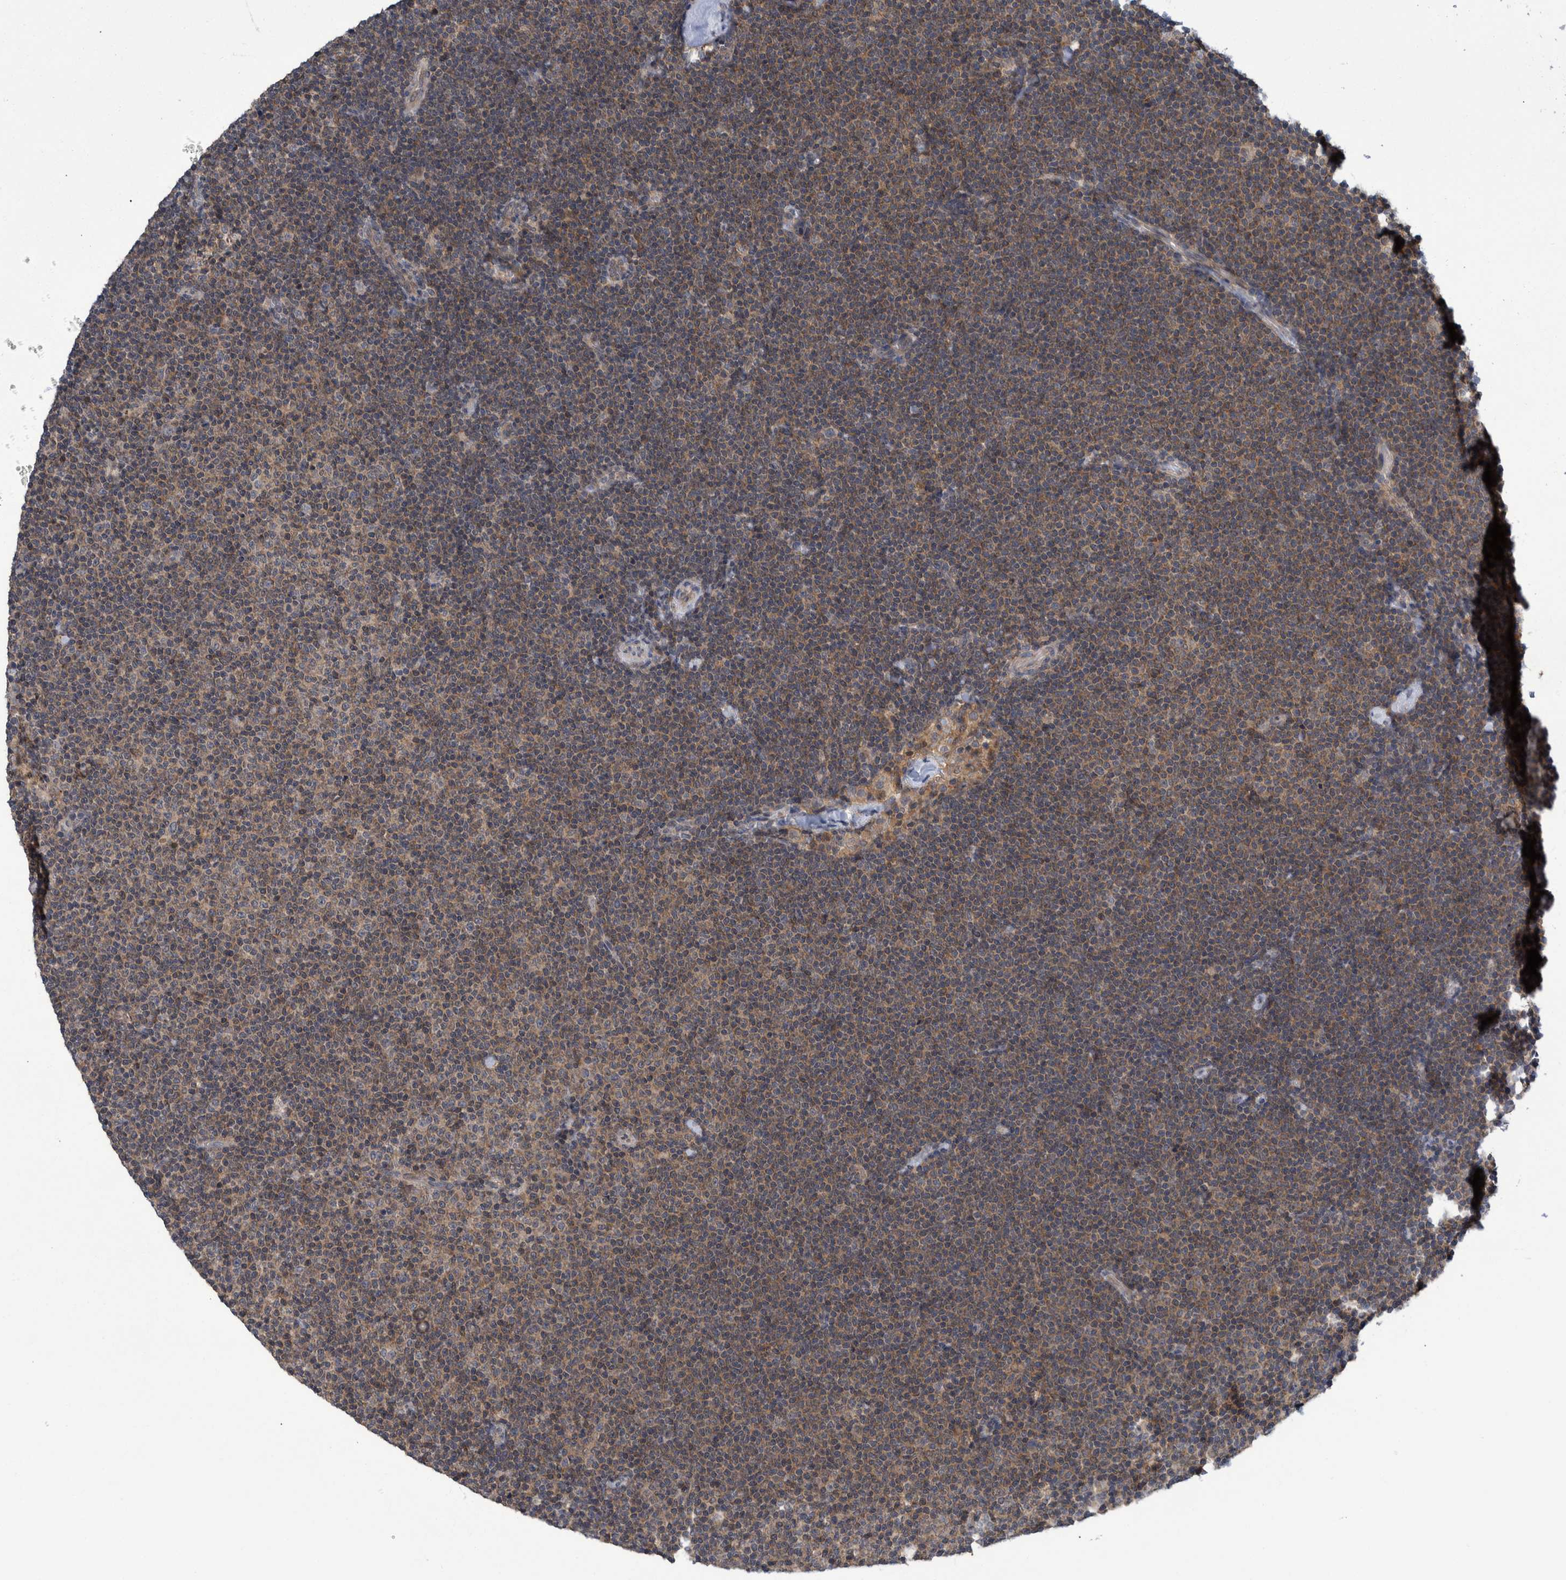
{"staining": {"intensity": "weak", "quantity": ">75%", "location": "cytoplasmic/membranous"}, "tissue": "lymphoma", "cell_type": "Tumor cells", "image_type": "cancer", "snomed": [{"axis": "morphology", "description": "Malignant lymphoma, non-Hodgkin's type, Low grade"}, {"axis": "topography", "description": "Lymph node"}], "caption": "Immunohistochemical staining of human lymphoma displays weak cytoplasmic/membranous protein staining in about >75% of tumor cells.", "gene": "PCYT2", "patient": {"sex": "female", "age": 53}}